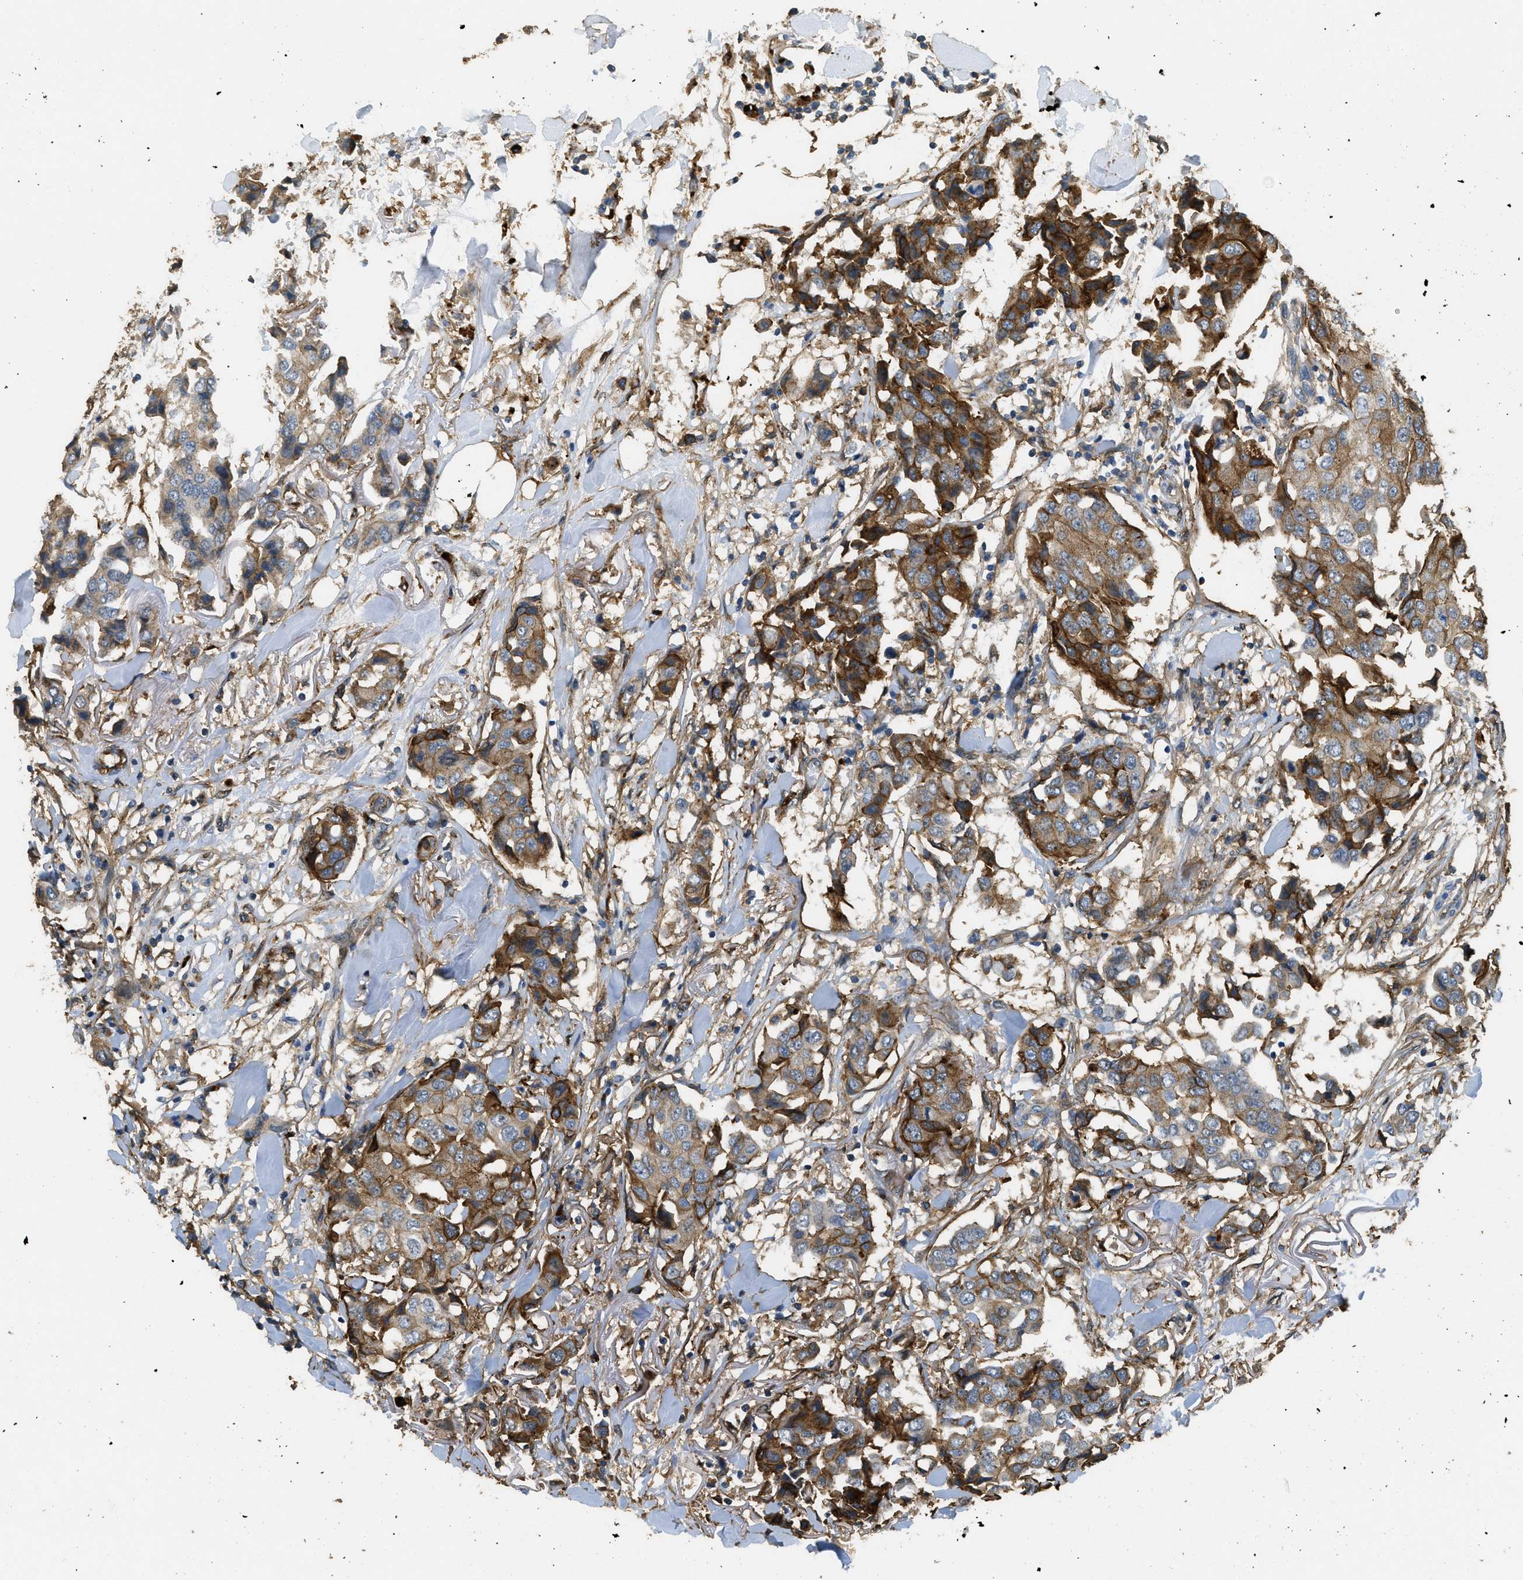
{"staining": {"intensity": "moderate", "quantity": ">75%", "location": "cytoplasmic/membranous"}, "tissue": "breast cancer", "cell_type": "Tumor cells", "image_type": "cancer", "snomed": [{"axis": "morphology", "description": "Duct carcinoma"}, {"axis": "topography", "description": "Breast"}], "caption": "A high-resolution image shows immunohistochemistry (IHC) staining of breast infiltrating ductal carcinoma, which shows moderate cytoplasmic/membranous positivity in about >75% of tumor cells.", "gene": "OSMR", "patient": {"sex": "female", "age": 80}}